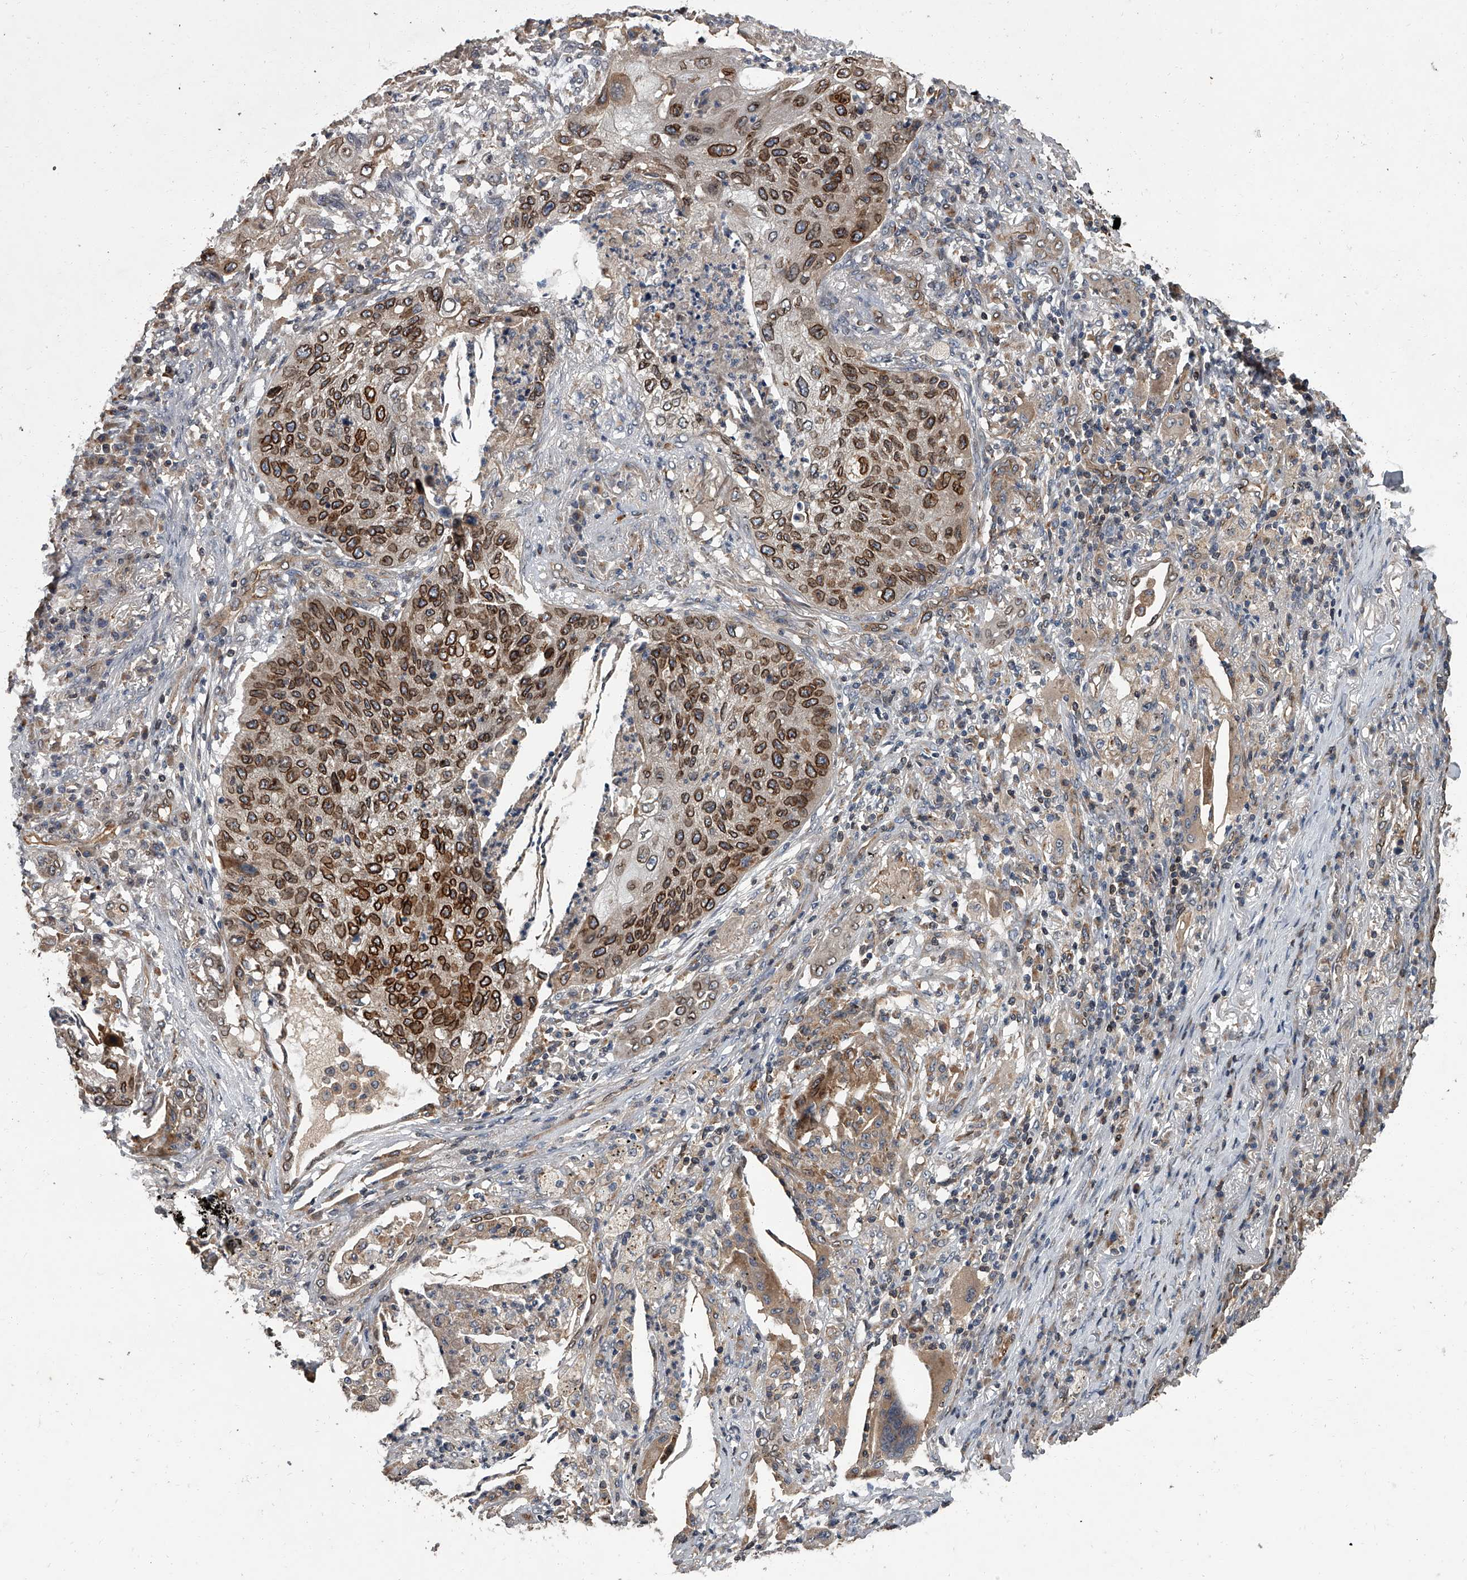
{"staining": {"intensity": "strong", "quantity": ">75%", "location": "cytoplasmic/membranous,nuclear"}, "tissue": "lung cancer", "cell_type": "Tumor cells", "image_type": "cancer", "snomed": [{"axis": "morphology", "description": "Squamous cell carcinoma, NOS"}, {"axis": "topography", "description": "Lung"}], "caption": "Protein expression analysis of lung cancer (squamous cell carcinoma) demonstrates strong cytoplasmic/membranous and nuclear positivity in about >75% of tumor cells.", "gene": "LRRC8C", "patient": {"sex": "female", "age": 63}}